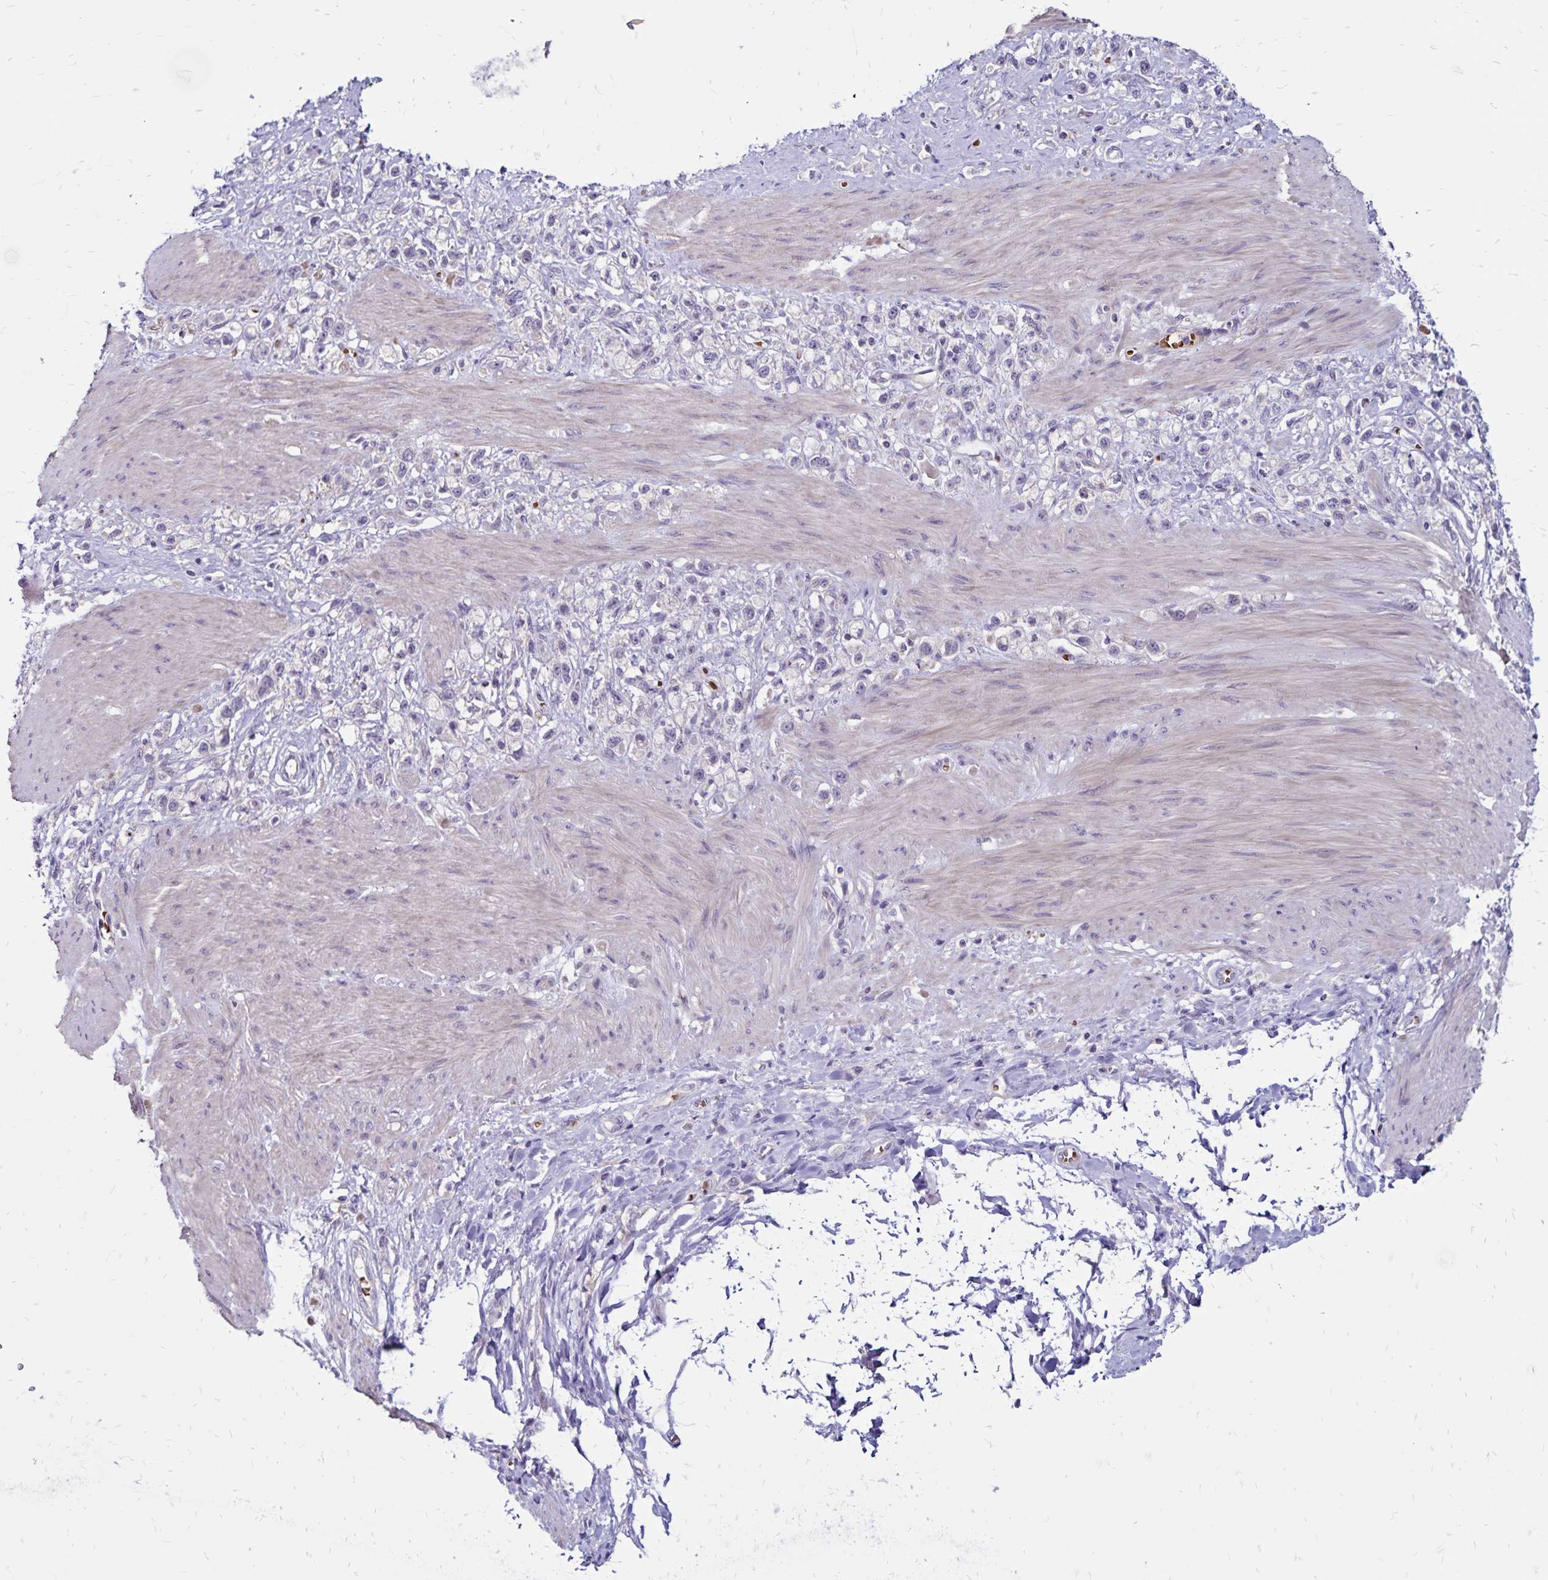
{"staining": {"intensity": "negative", "quantity": "none", "location": "none"}, "tissue": "stomach cancer", "cell_type": "Tumor cells", "image_type": "cancer", "snomed": [{"axis": "morphology", "description": "Adenocarcinoma, NOS"}, {"axis": "topography", "description": "Stomach"}], "caption": "Stomach cancer (adenocarcinoma) was stained to show a protein in brown. There is no significant staining in tumor cells. (IHC, brightfield microscopy, high magnification).", "gene": "FSD1", "patient": {"sex": "female", "age": 65}}